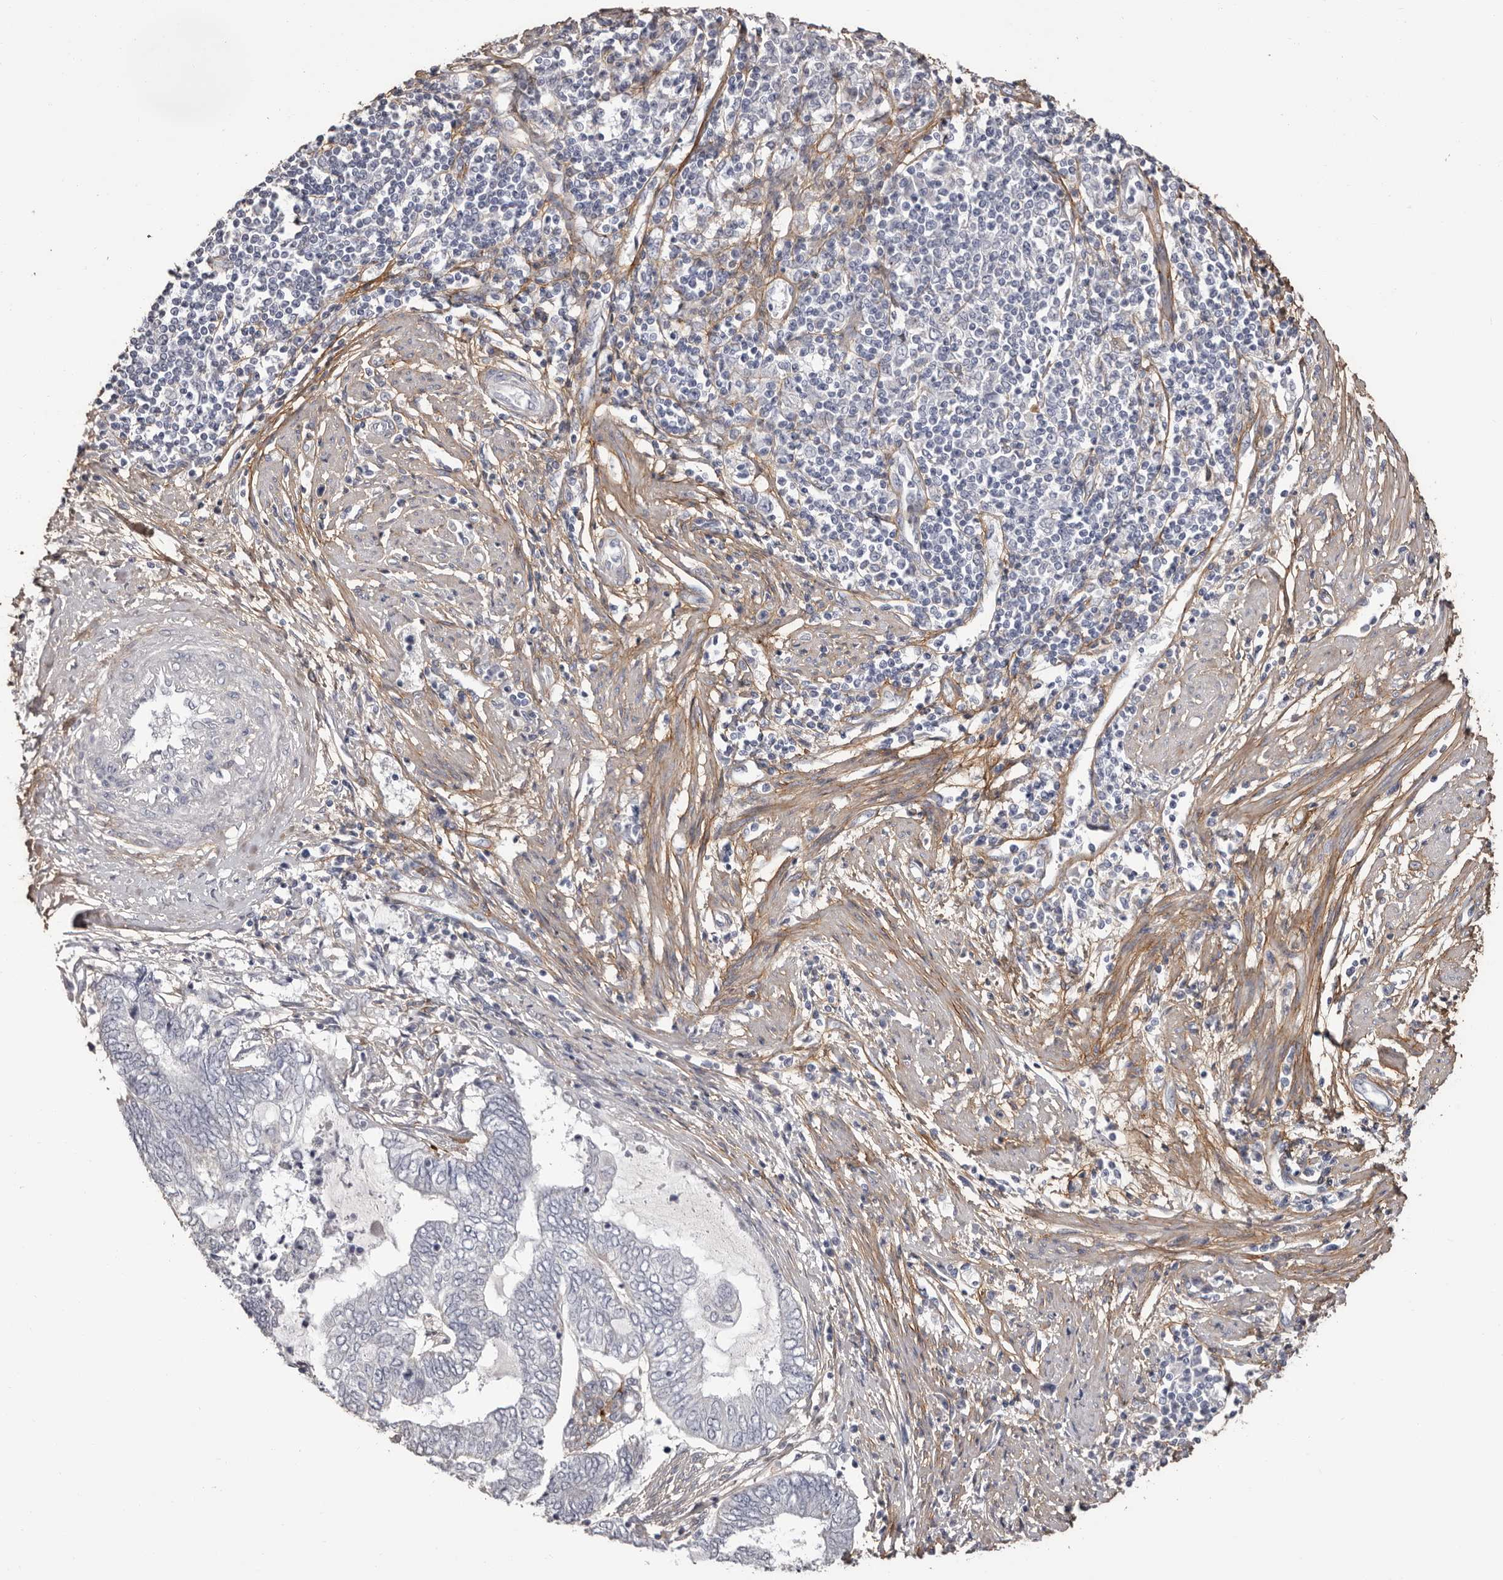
{"staining": {"intensity": "negative", "quantity": "none", "location": "none"}, "tissue": "endometrial cancer", "cell_type": "Tumor cells", "image_type": "cancer", "snomed": [{"axis": "morphology", "description": "Adenocarcinoma, NOS"}, {"axis": "topography", "description": "Uterus"}, {"axis": "topography", "description": "Endometrium"}], "caption": "A micrograph of endometrial cancer stained for a protein demonstrates no brown staining in tumor cells. (Brightfield microscopy of DAB (3,3'-diaminobenzidine) immunohistochemistry (IHC) at high magnification).", "gene": "COL6A1", "patient": {"sex": "female", "age": 70}}